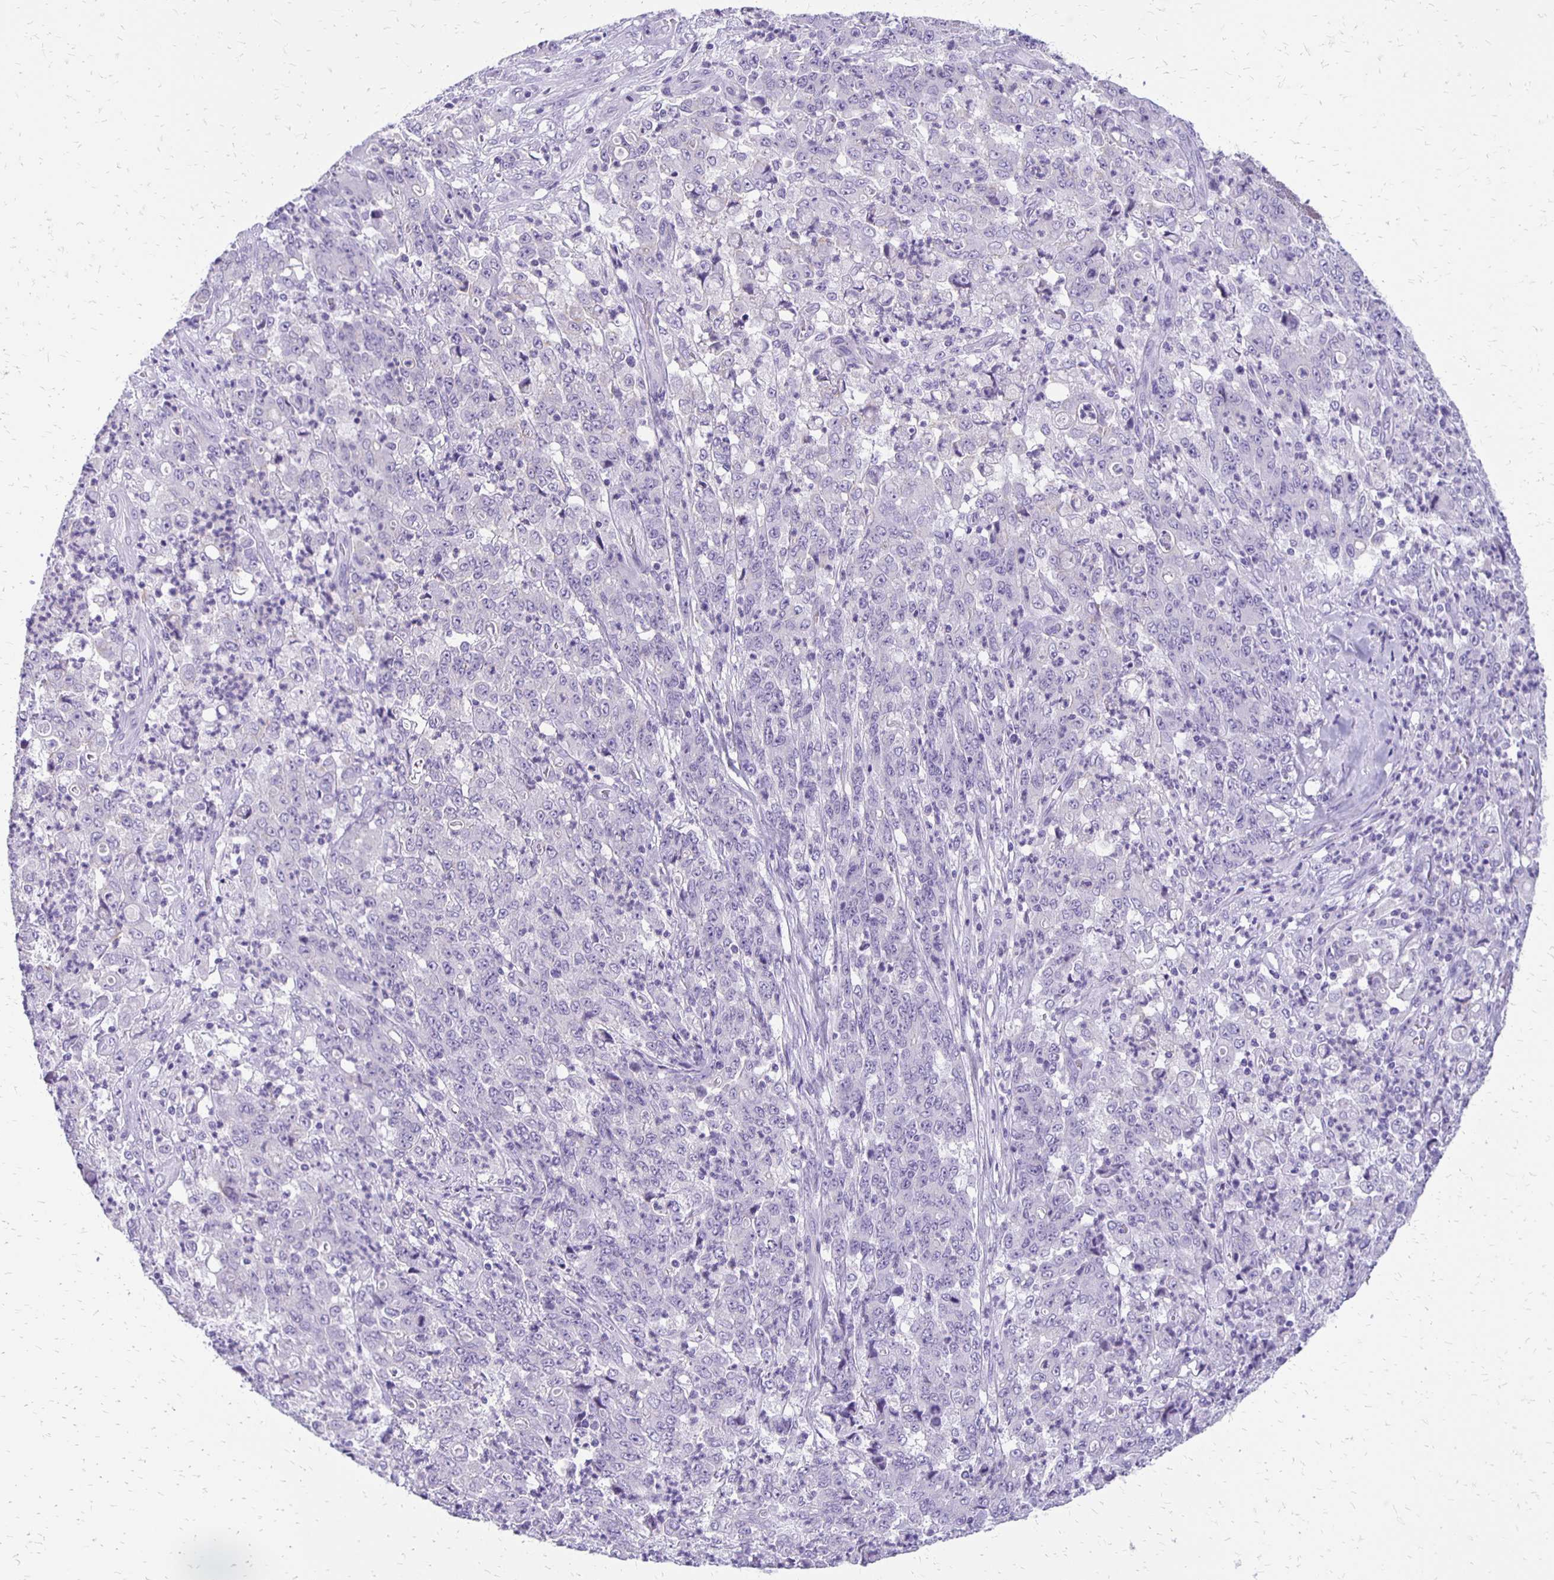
{"staining": {"intensity": "negative", "quantity": "none", "location": "none"}, "tissue": "stomach cancer", "cell_type": "Tumor cells", "image_type": "cancer", "snomed": [{"axis": "morphology", "description": "Adenocarcinoma, NOS"}, {"axis": "topography", "description": "Stomach, lower"}], "caption": "Tumor cells show no significant protein expression in stomach adenocarcinoma.", "gene": "ANKRD45", "patient": {"sex": "female", "age": 71}}